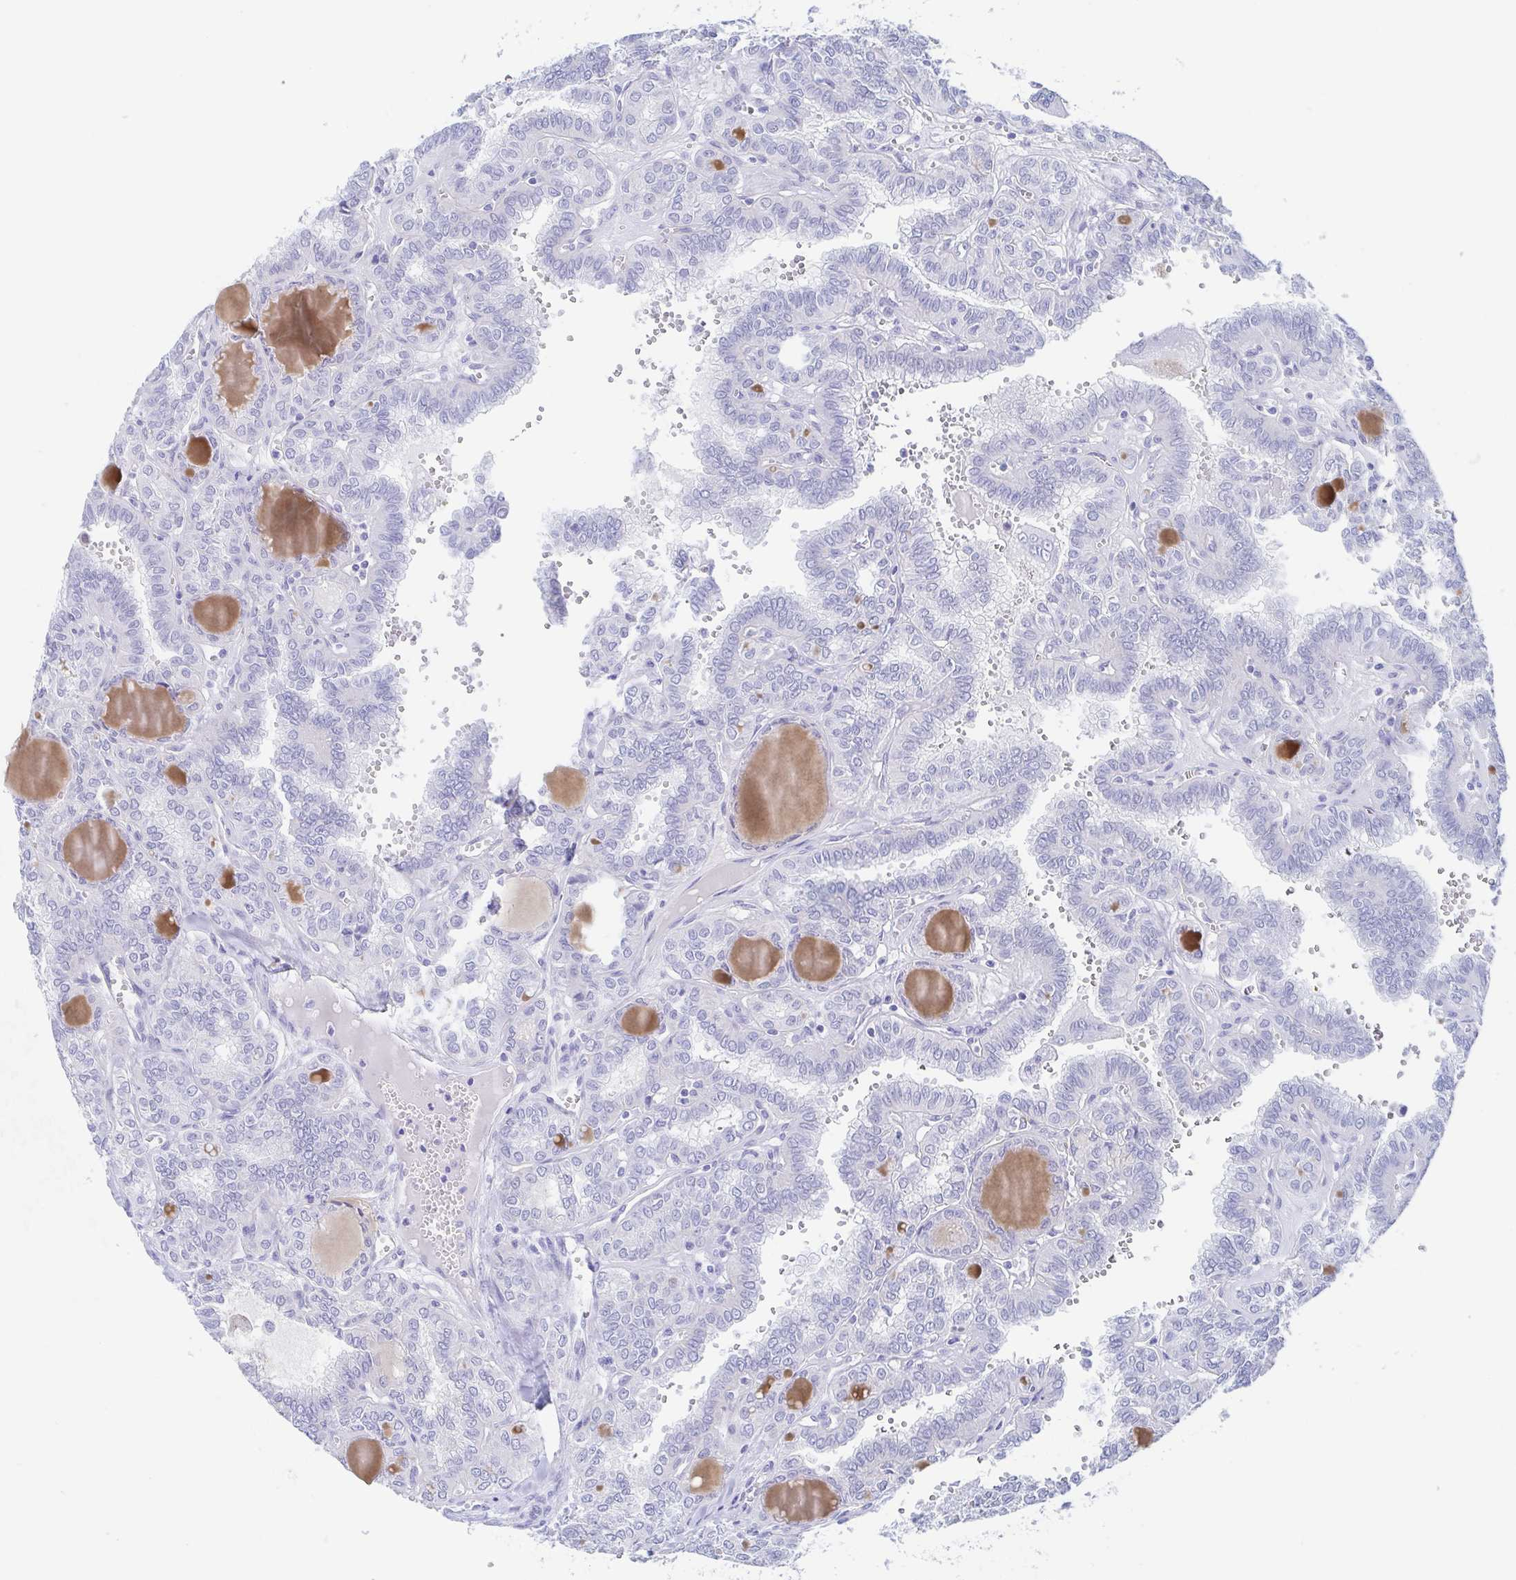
{"staining": {"intensity": "negative", "quantity": "none", "location": "none"}, "tissue": "thyroid cancer", "cell_type": "Tumor cells", "image_type": "cancer", "snomed": [{"axis": "morphology", "description": "Papillary adenocarcinoma, NOS"}, {"axis": "topography", "description": "Thyroid gland"}], "caption": "This is an immunohistochemistry (IHC) photomicrograph of papillary adenocarcinoma (thyroid). There is no expression in tumor cells.", "gene": "TEX12", "patient": {"sex": "female", "age": 41}}